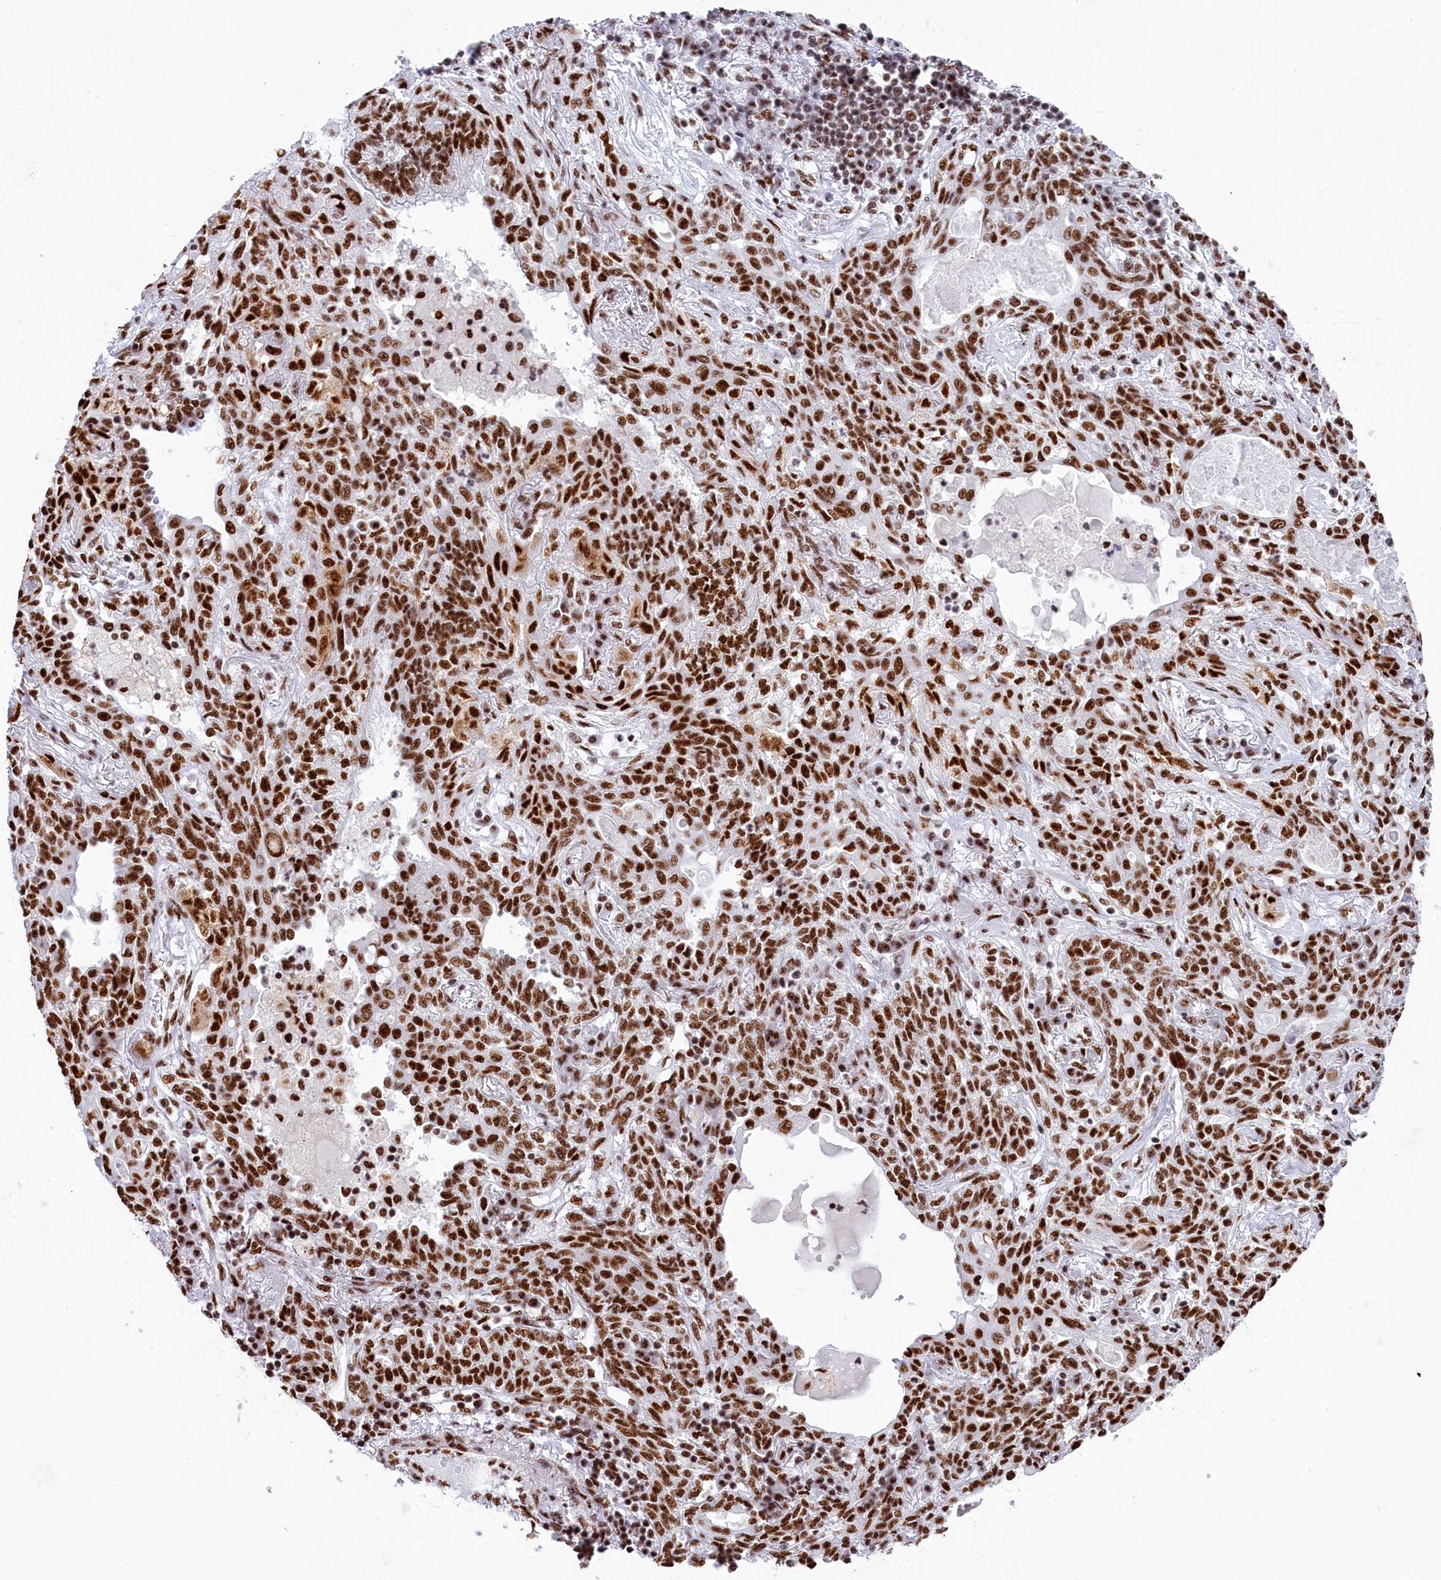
{"staining": {"intensity": "strong", "quantity": ">75%", "location": "nuclear"}, "tissue": "lung cancer", "cell_type": "Tumor cells", "image_type": "cancer", "snomed": [{"axis": "morphology", "description": "Squamous cell carcinoma, NOS"}, {"axis": "topography", "description": "Lung"}], "caption": "Immunohistochemistry (IHC) (DAB) staining of squamous cell carcinoma (lung) demonstrates strong nuclear protein staining in about >75% of tumor cells. (brown staining indicates protein expression, while blue staining denotes nuclei).", "gene": "SNRNP70", "patient": {"sex": "female", "age": 70}}